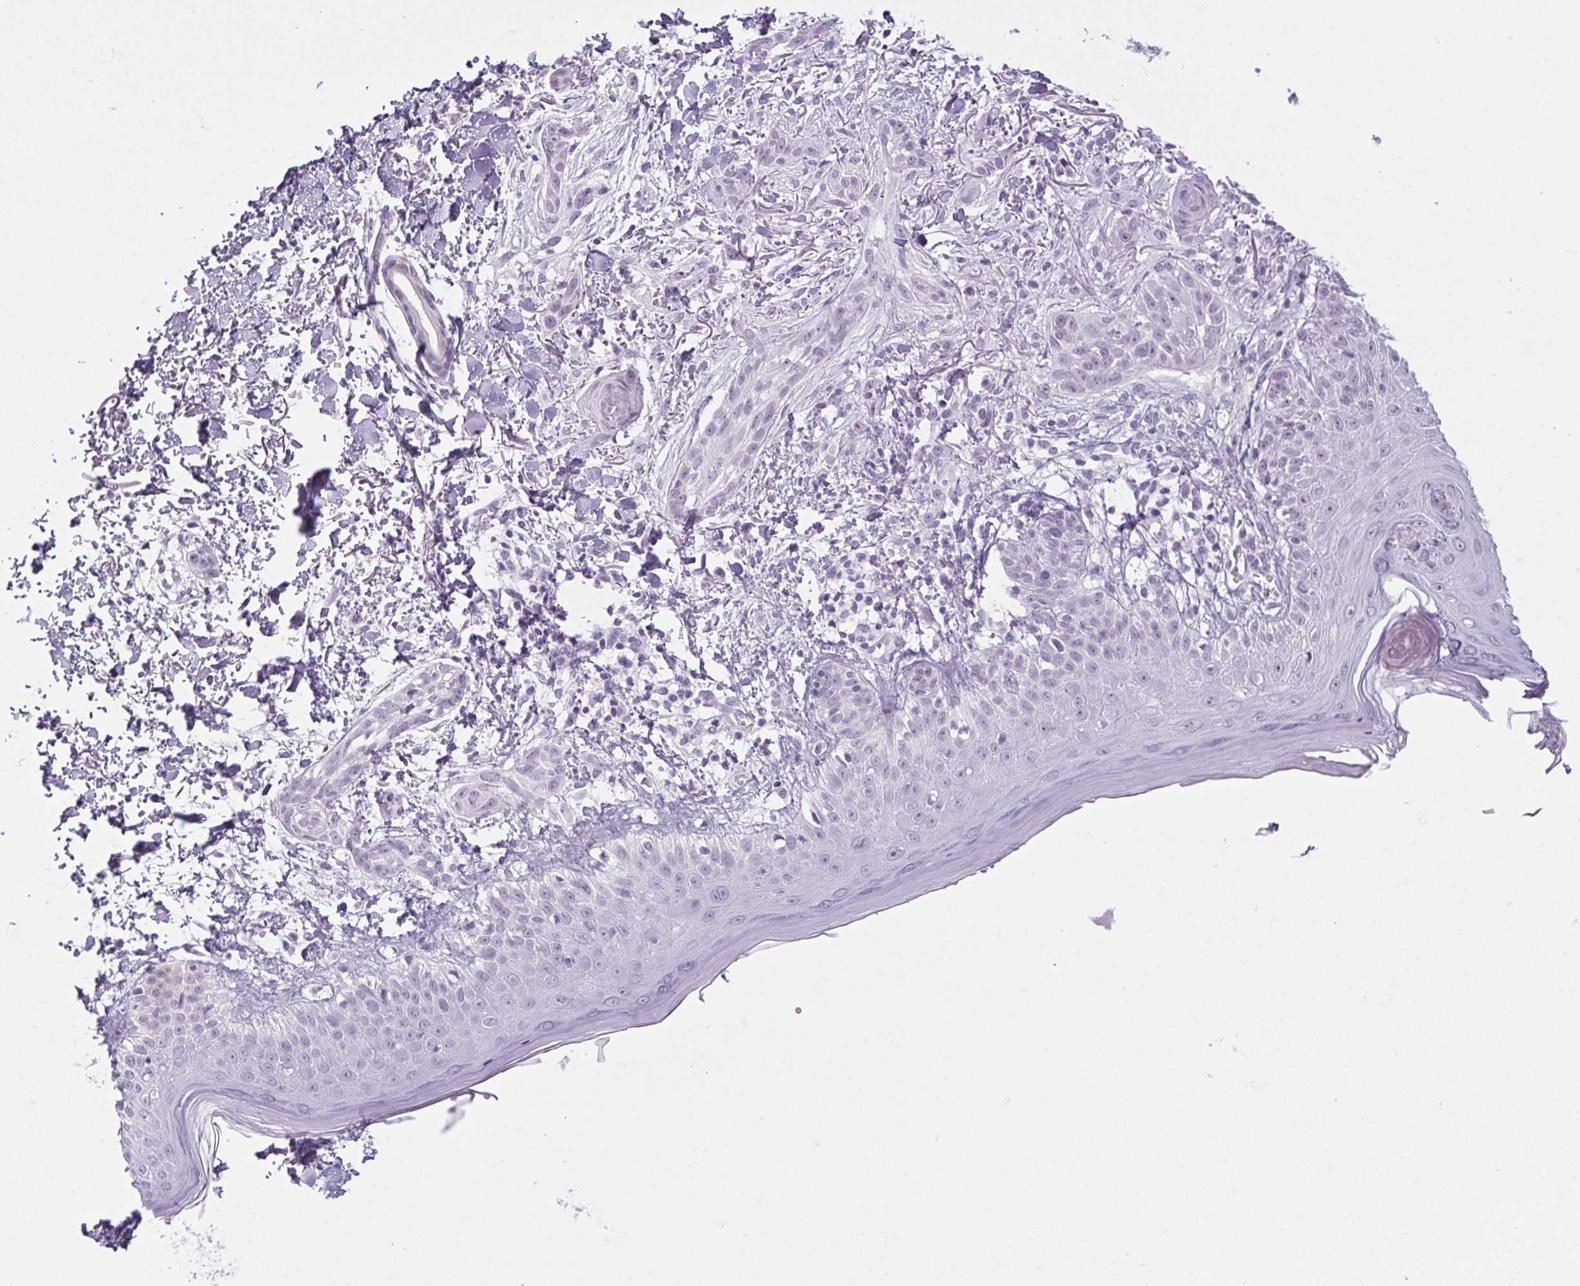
{"staining": {"intensity": "negative", "quantity": "none", "location": "none"}, "tissue": "skin cancer", "cell_type": "Tumor cells", "image_type": "cancer", "snomed": [{"axis": "morphology", "description": "Basal cell carcinoma"}, {"axis": "morphology", "description": "BCC, high aggressive"}, {"axis": "topography", "description": "Skin"}], "caption": "Tumor cells show no significant protein positivity in skin cancer.", "gene": "BCAS1", "patient": {"sex": "male", "age": 64}}